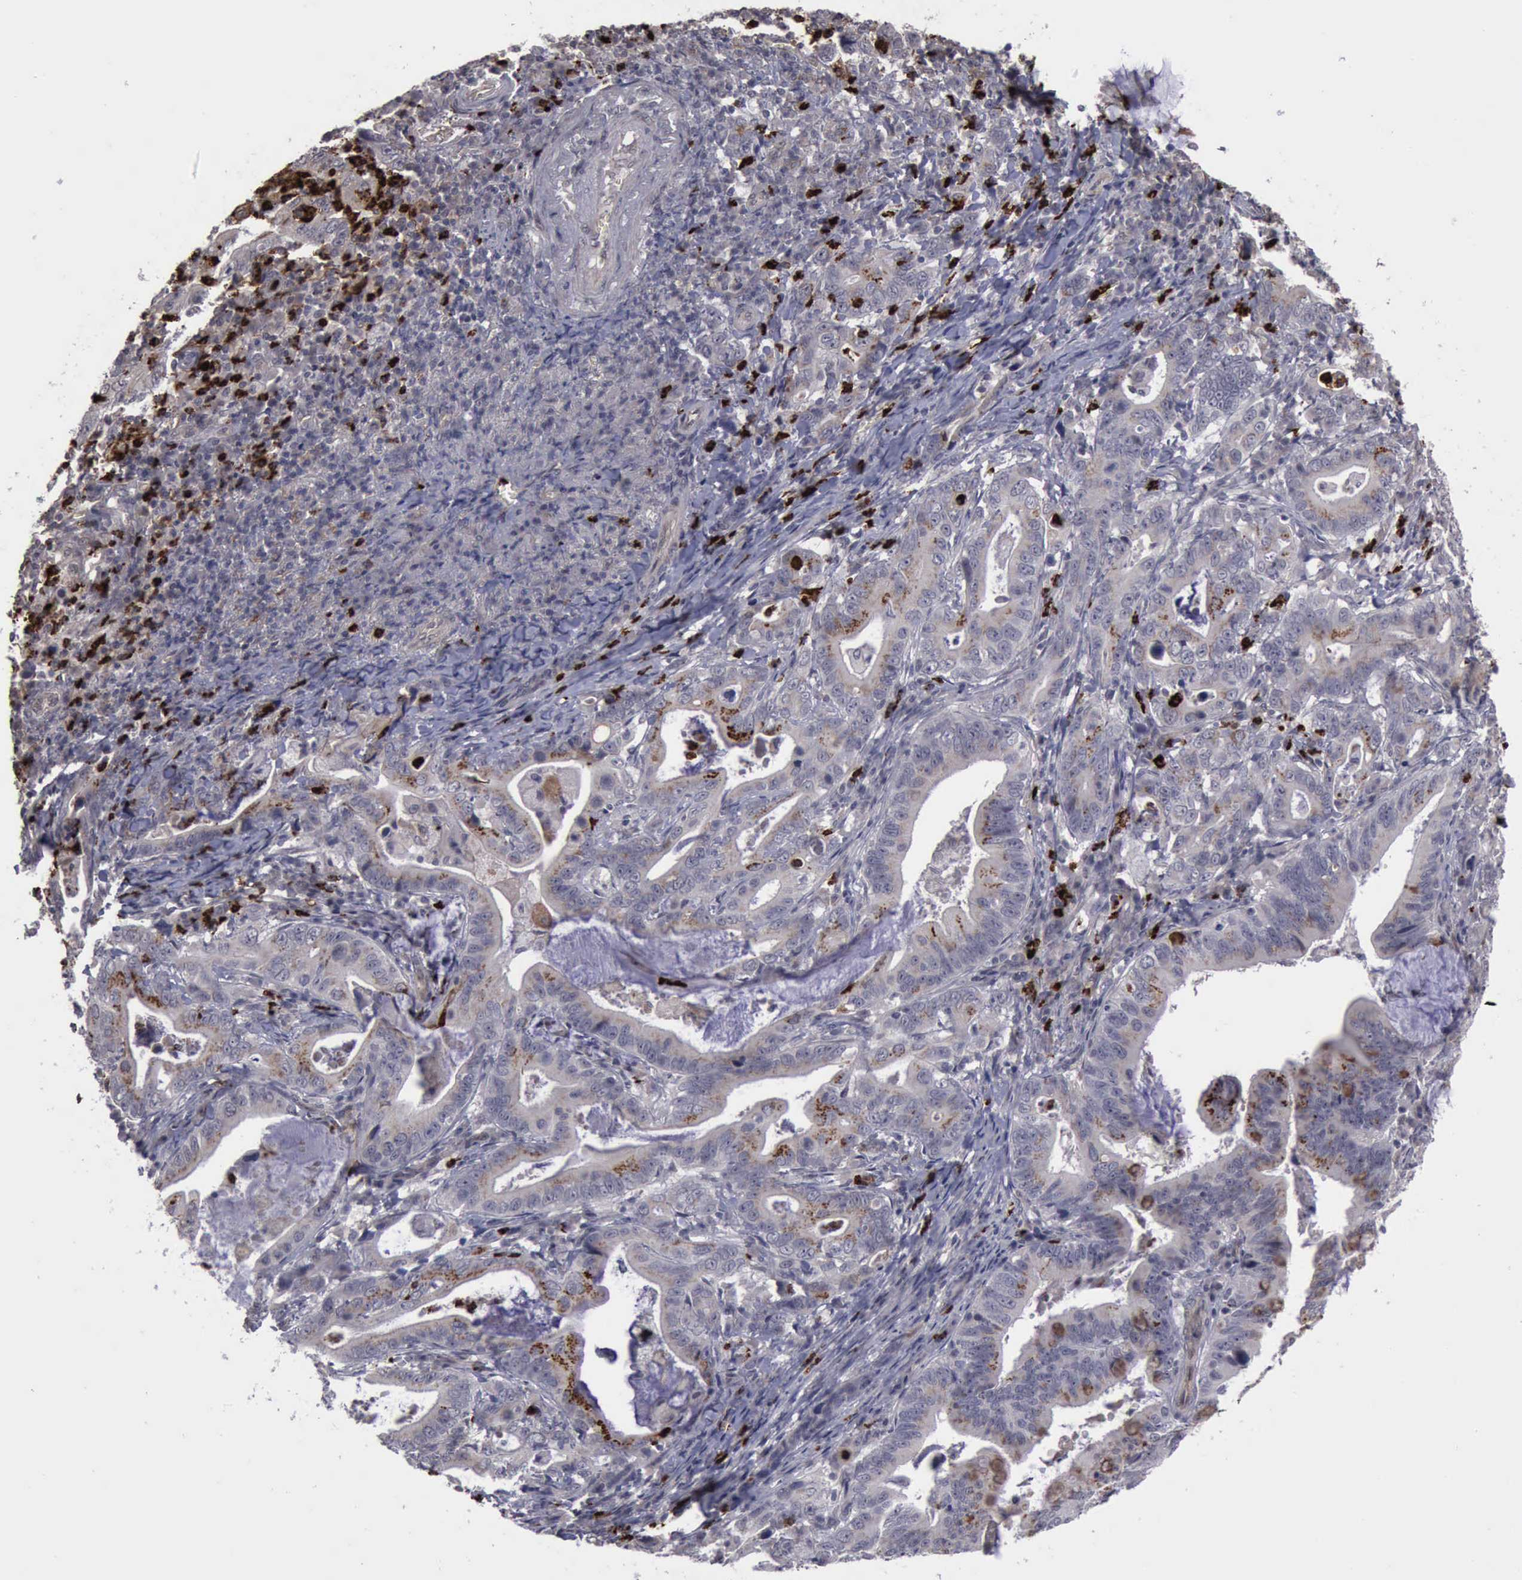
{"staining": {"intensity": "negative", "quantity": "none", "location": "none"}, "tissue": "stomach cancer", "cell_type": "Tumor cells", "image_type": "cancer", "snomed": [{"axis": "morphology", "description": "Adenocarcinoma, NOS"}, {"axis": "topography", "description": "Stomach, upper"}], "caption": "DAB immunohistochemical staining of human adenocarcinoma (stomach) shows no significant staining in tumor cells.", "gene": "MMP9", "patient": {"sex": "male", "age": 63}}